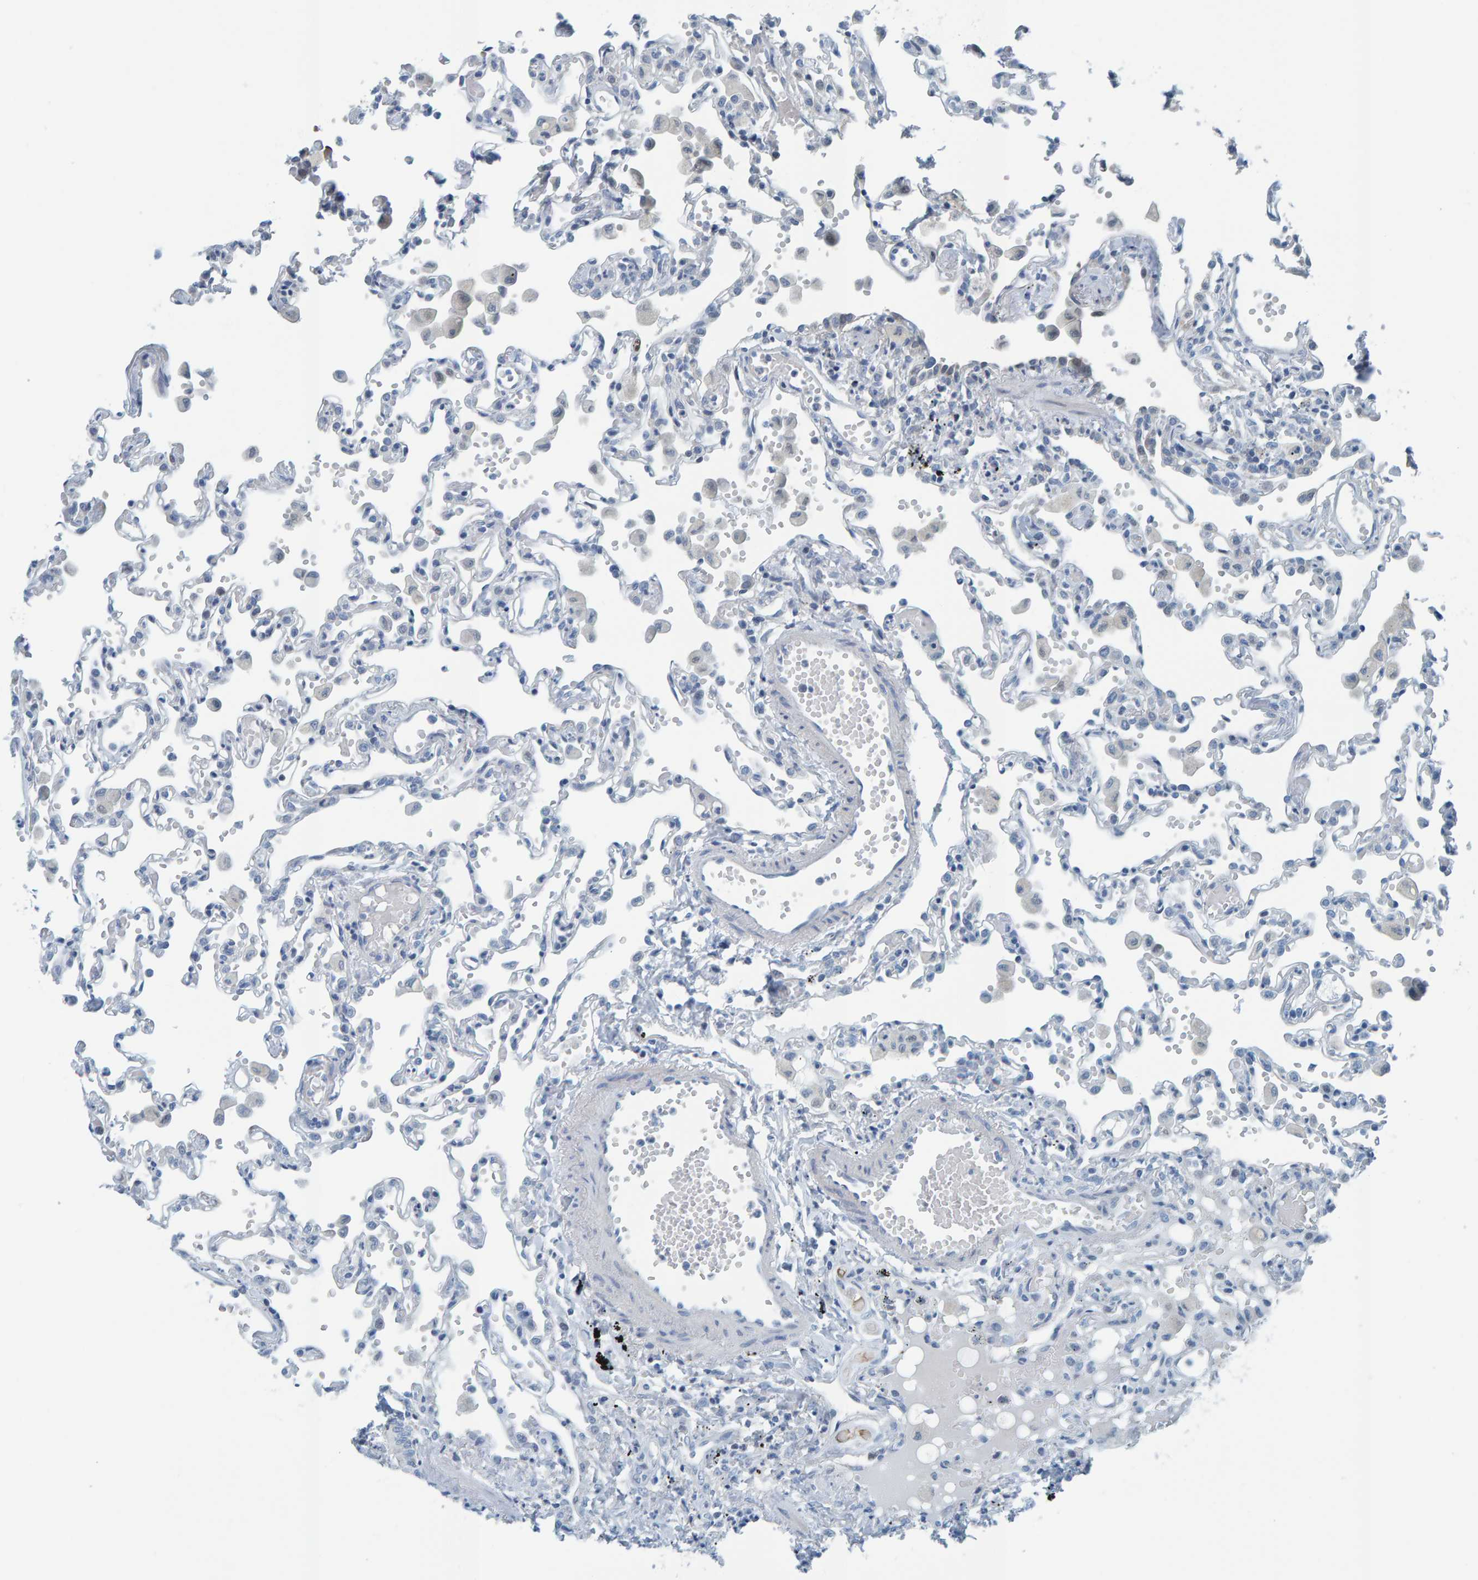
{"staining": {"intensity": "negative", "quantity": "none", "location": "none"}, "tissue": "lung", "cell_type": "Alveolar cells", "image_type": "normal", "snomed": [{"axis": "morphology", "description": "Normal tissue, NOS"}, {"axis": "topography", "description": "Bronchus"}, {"axis": "topography", "description": "Lung"}], "caption": "IHC photomicrograph of benign lung stained for a protein (brown), which exhibits no expression in alveolar cells. Nuclei are stained in blue.", "gene": "CNP", "patient": {"sex": "female", "age": 49}}